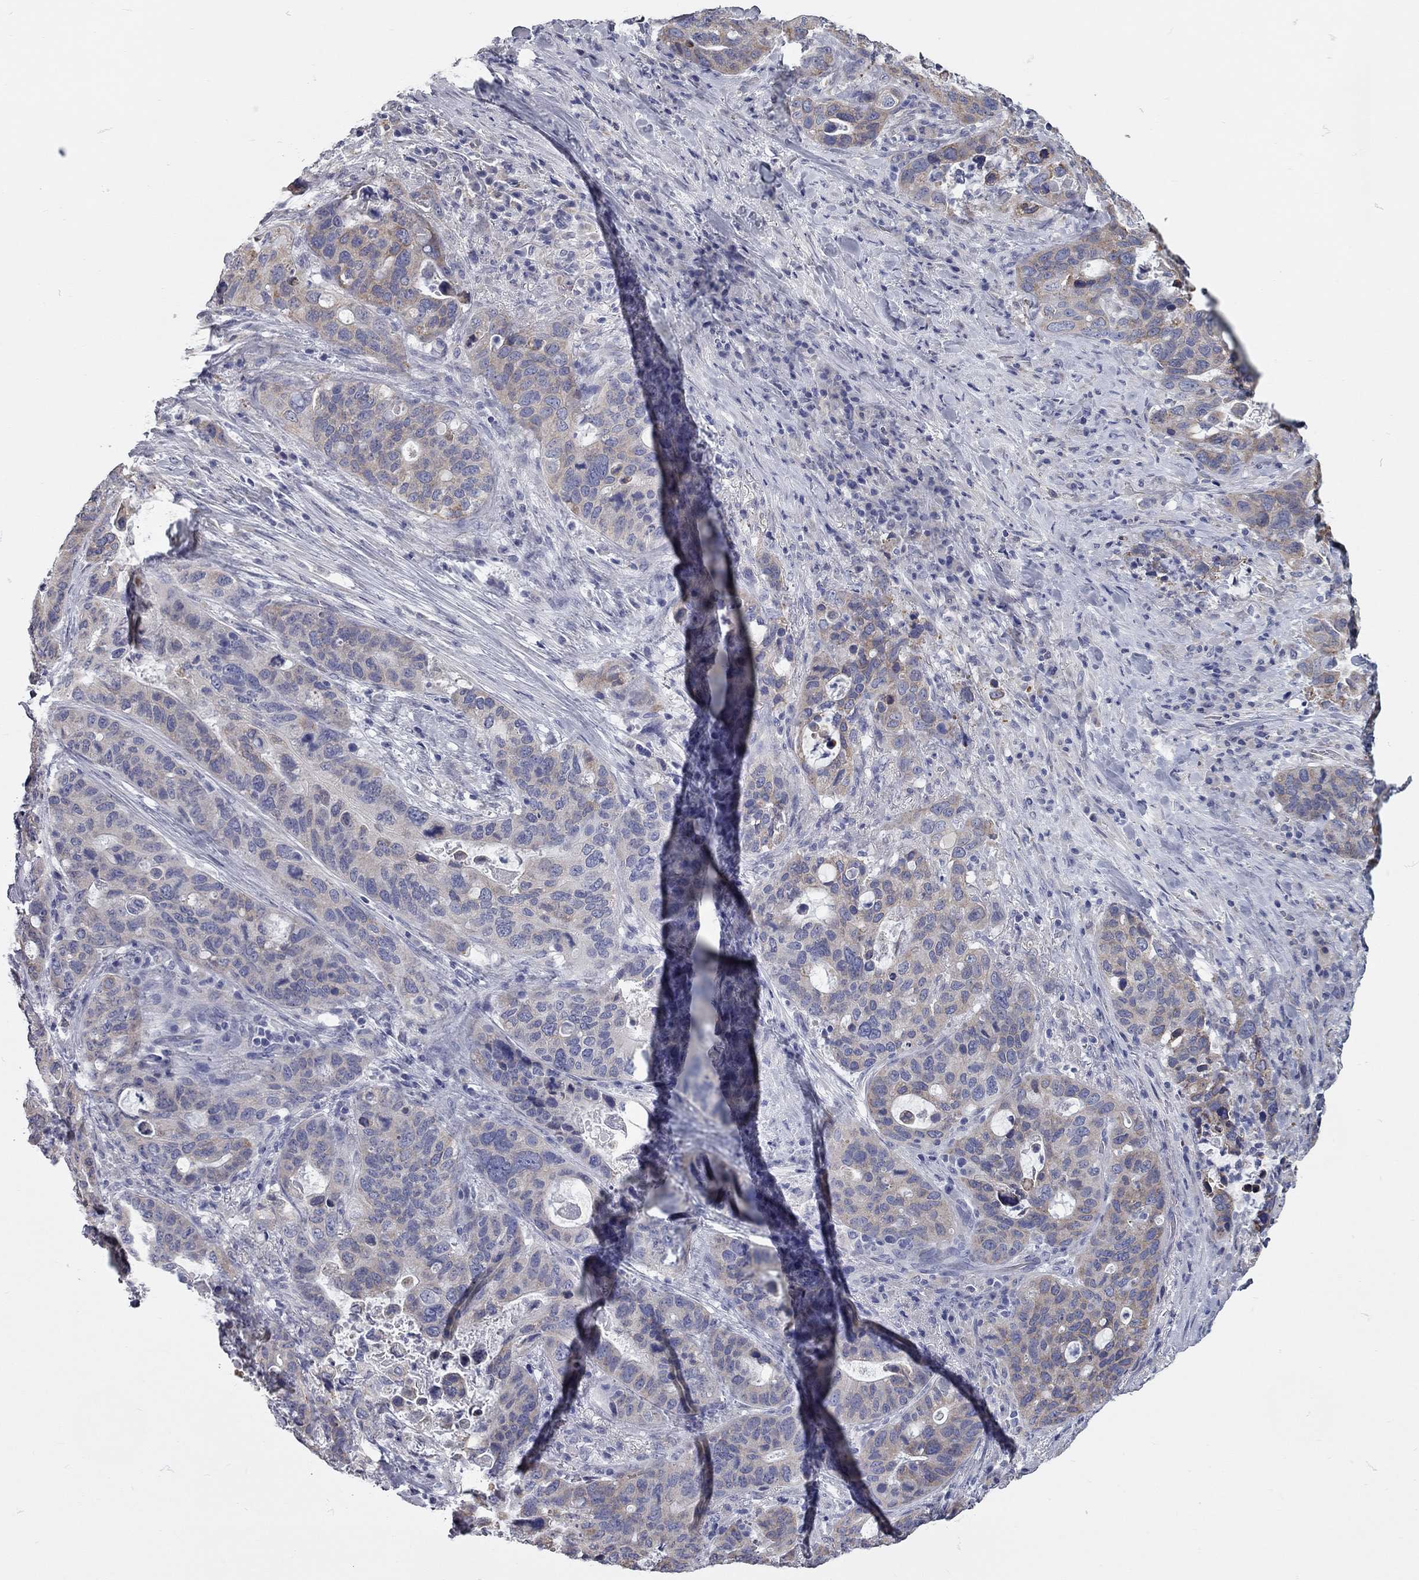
{"staining": {"intensity": "moderate", "quantity": "<25%", "location": "cytoplasmic/membranous"}, "tissue": "stomach cancer", "cell_type": "Tumor cells", "image_type": "cancer", "snomed": [{"axis": "morphology", "description": "Adenocarcinoma, NOS"}, {"axis": "topography", "description": "Stomach"}], "caption": "Immunohistochemical staining of human adenocarcinoma (stomach) exhibits low levels of moderate cytoplasmic/membranous staining in about <25% of tumor cells.", "gene": "XAGE2", "patient": {"sex": "male", "age": 54}}